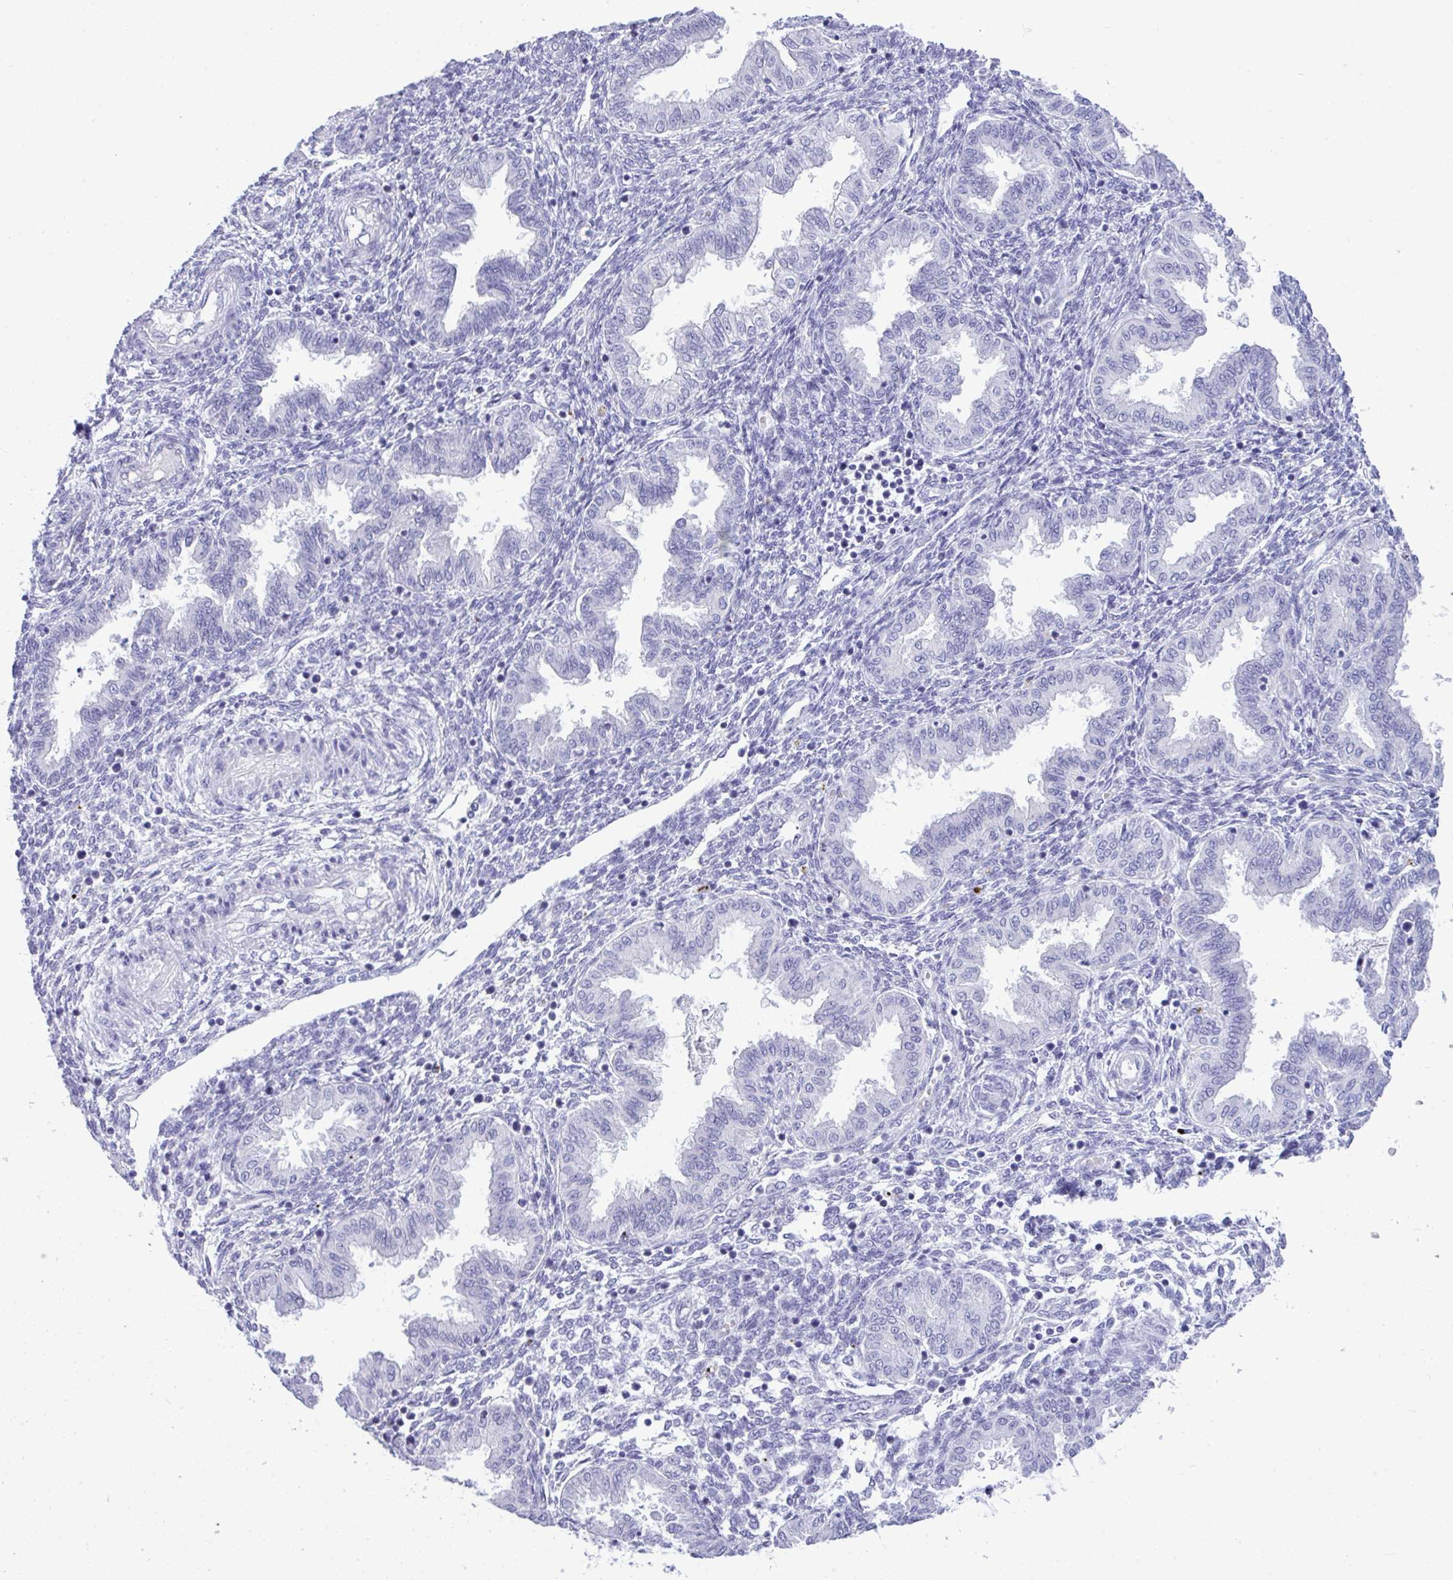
{"staining": {"intensity": "negative", "quantity": "none", "location": "none"}, "tissue": "endometrium", "cell_type": "Cells in endometrial stroma", "image_type": "normal", "snomed": [{"axis": "morphology", "description": "Normal tissue, NOS"}, {"axis": "topography", "description": "Endometrium"}], "caption": "Immunohistochemistry (IHC) image of normal endometrium stained for a protein (brown), which displays no expression in cells in endometrial stroma.", "gene": "PRM2", "patient": {"sex": "female", "age": 33}}